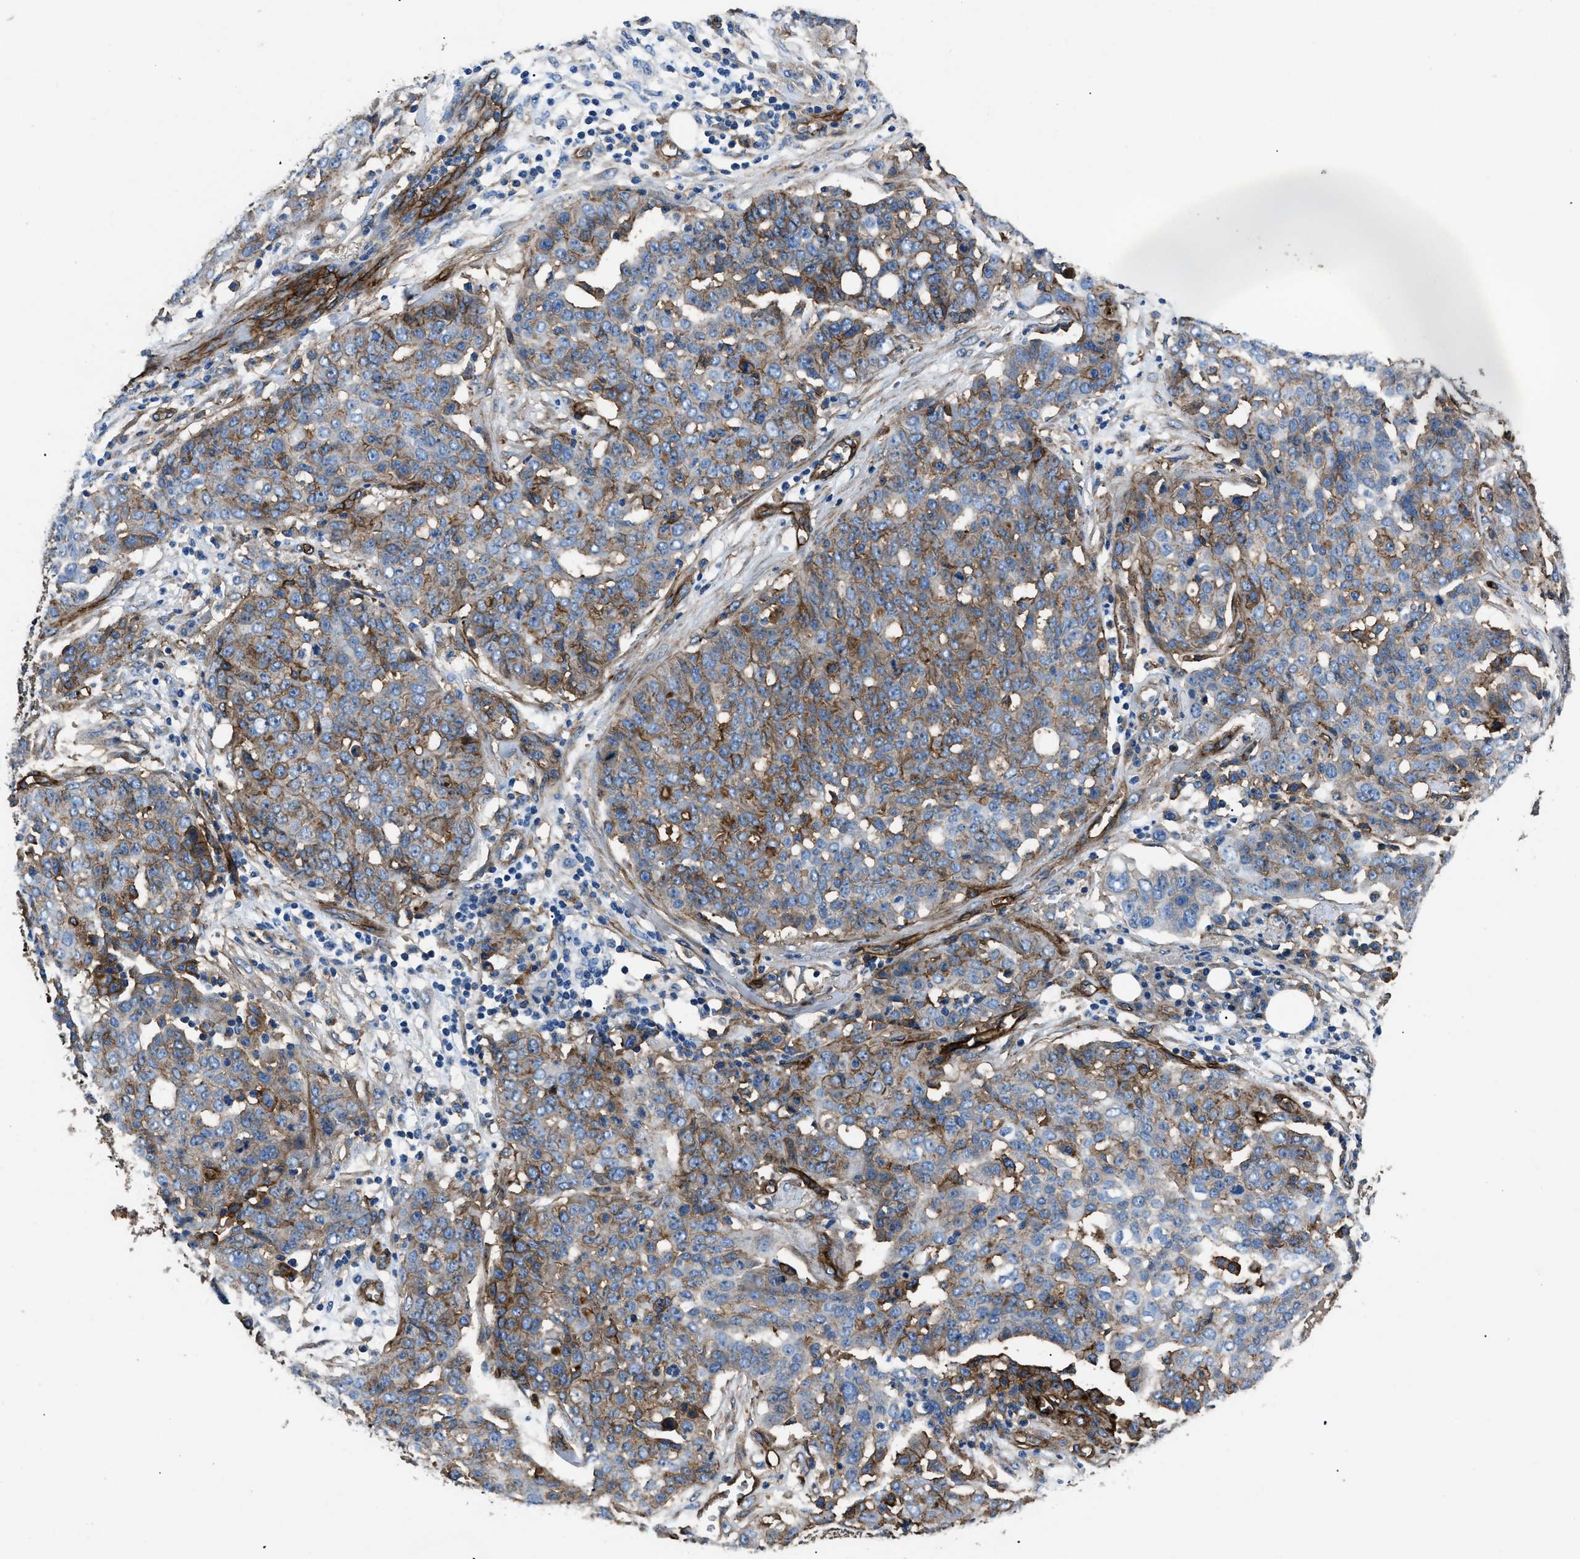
{"staining": {"intensity": "weak", "quantity": "25%-75%", "location": "cytoplasmic/membranous"}, "tissue": "ovarian cancer", "cell_type": "Tumor cells", "image_type": "cancer", "snomed": [{"axis": "morphology", "description": "Cystadenocarcinoma, serous, NOS"}, {"axis": "topography", "description": "Soft tissue"}, {"axis": "topography", "description": "Ovary"}], "caption": "Weak cytoplasmic/membranous positivity is identified in approximately 25%-75% of tumor cells in ovarian cancer. The staining was performed using DAB, with brown indicating positive protein expression. Nuclei are stained blue with hematoxylin.", "gene": "CD276", "patient": {"sex": "female", "age": 57}}